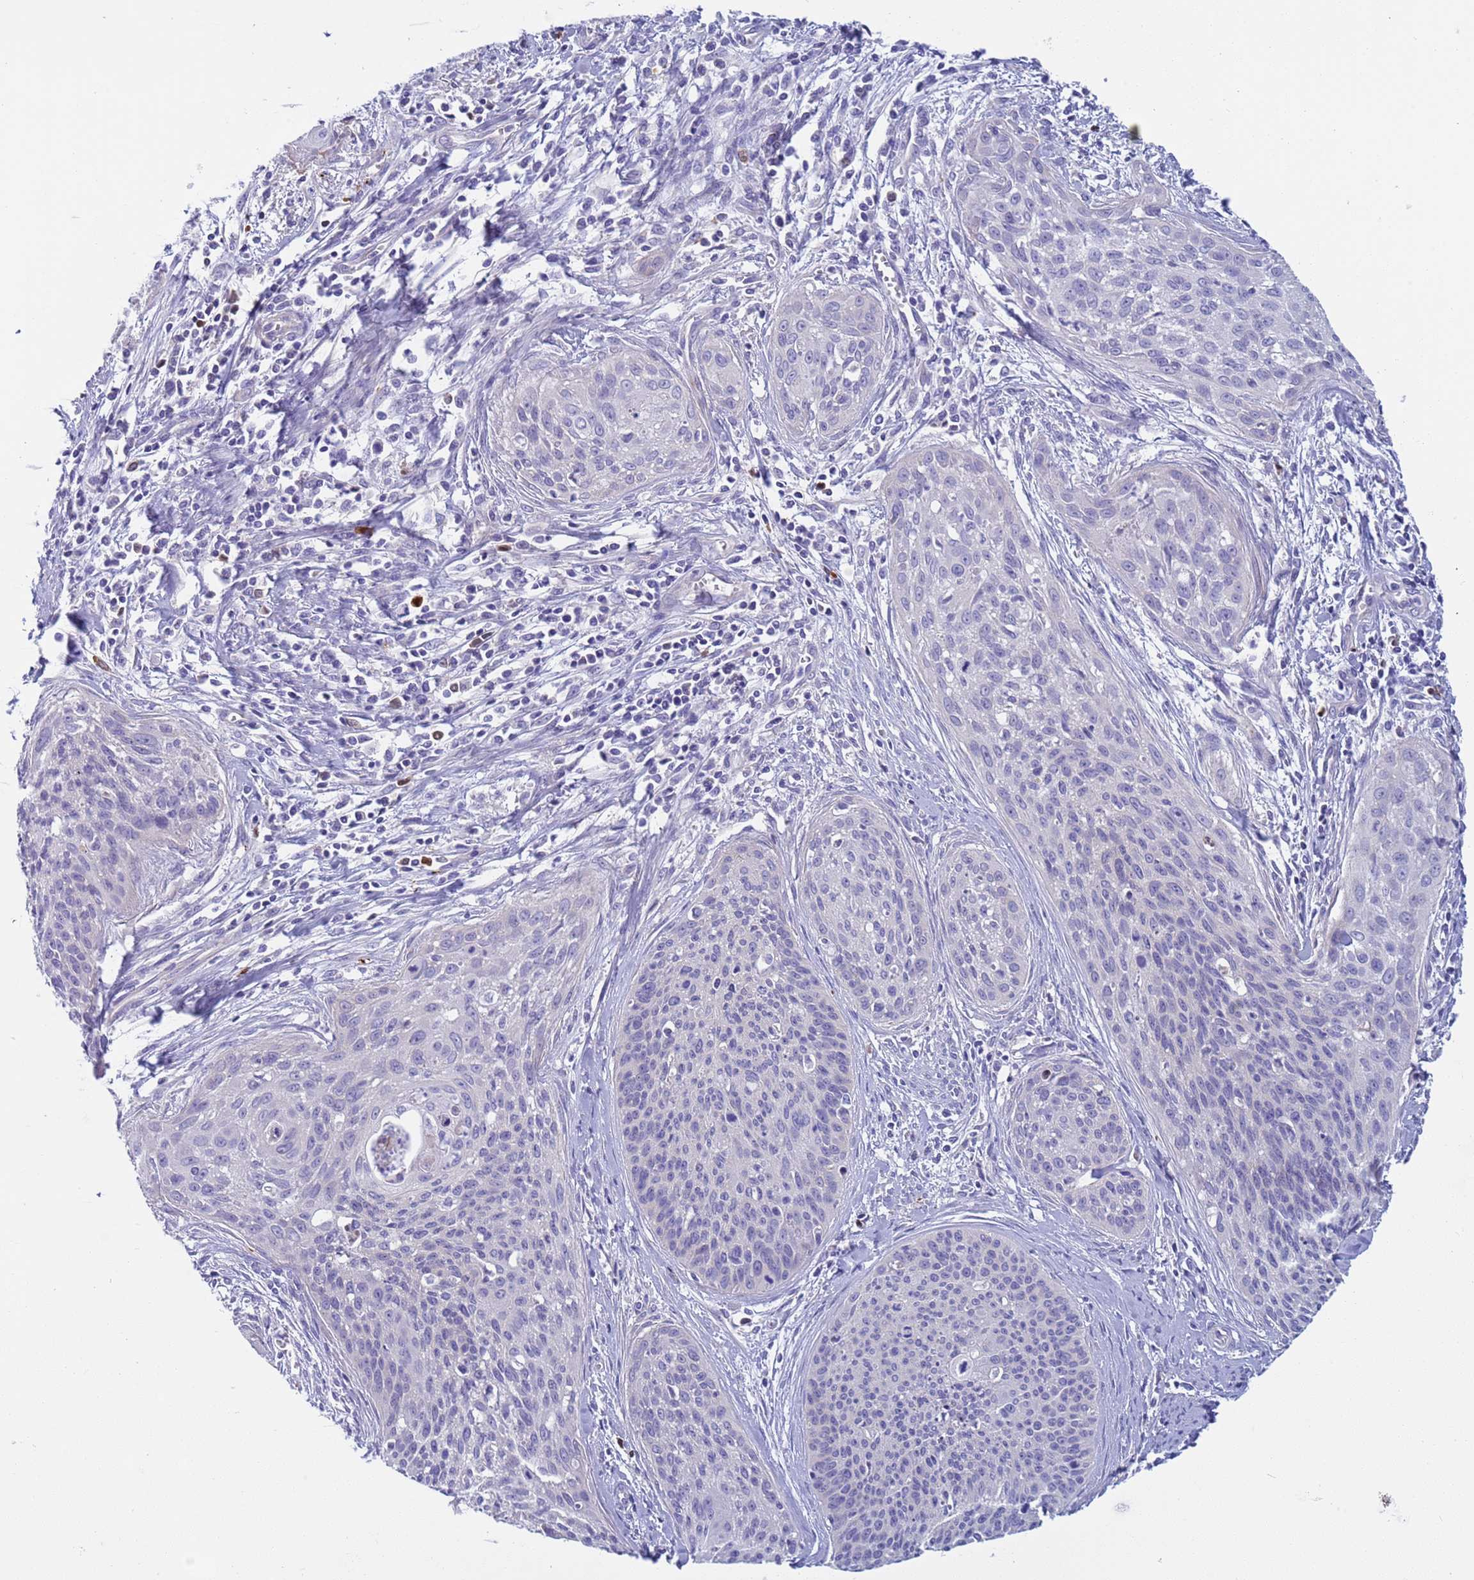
{"staining": {"intensity": "negative", "quantity": "none", "location": "none"}, "tissue": "cervical cancer", "cell_type": "Tumor cells", "image_type": "cancer", "snomed": [{"axis": "morphology", "description": "Squamous cell carcinoma, NOS"}, {"axis": "topography", "description": "Cervix"}], "caption": "This is an immunohistochemistry image of human cervical cancer. There is no staining in tumor cells.", "gene": "C4orf46", "patient": {"sex": "female", "age": 55}}